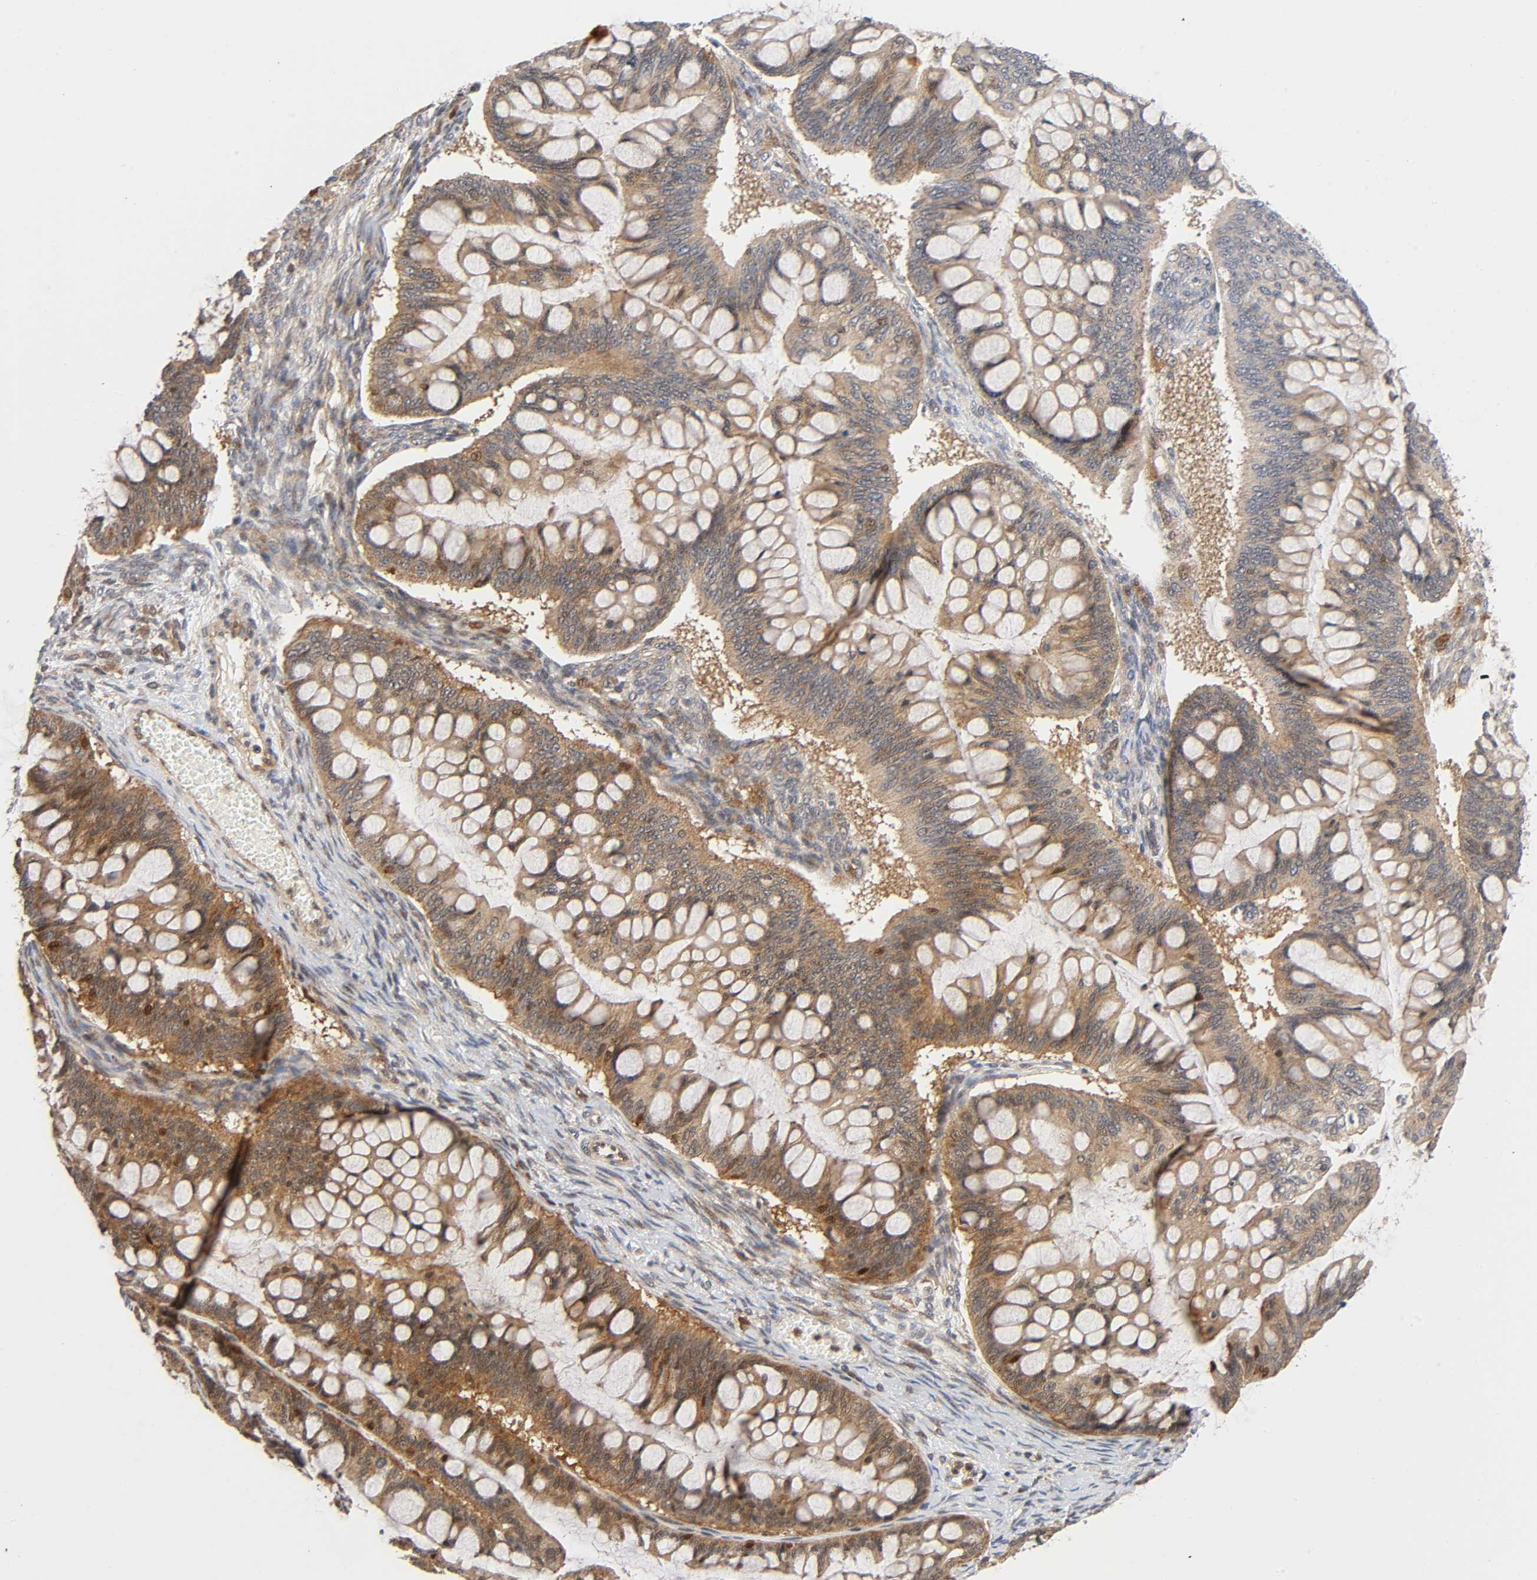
{"staining": {"intensity": "moderate", "quantity": ">75%", "location": "cytoplasmic/membranous,nuclear"}, "tissue": "ovarian cancer", "cell_type": "Tumor cells", "image_type": "cancer", "snomed": [{"axis": "morphology", "description": "Cystadenocarcinoma, mucinous, NOS"}, {"axis": "topography", "description": "Ovary"}], "caption": "Mucinous cystadenocarcinoma (ovarian) stained for a protein (brown) demonstrates moderate cytoplasmic/membranous and nuclear positive positivity in about >75% of tumor cells.", "gene": "CASP9", "patient": {"sex": "female", "age": 73}}